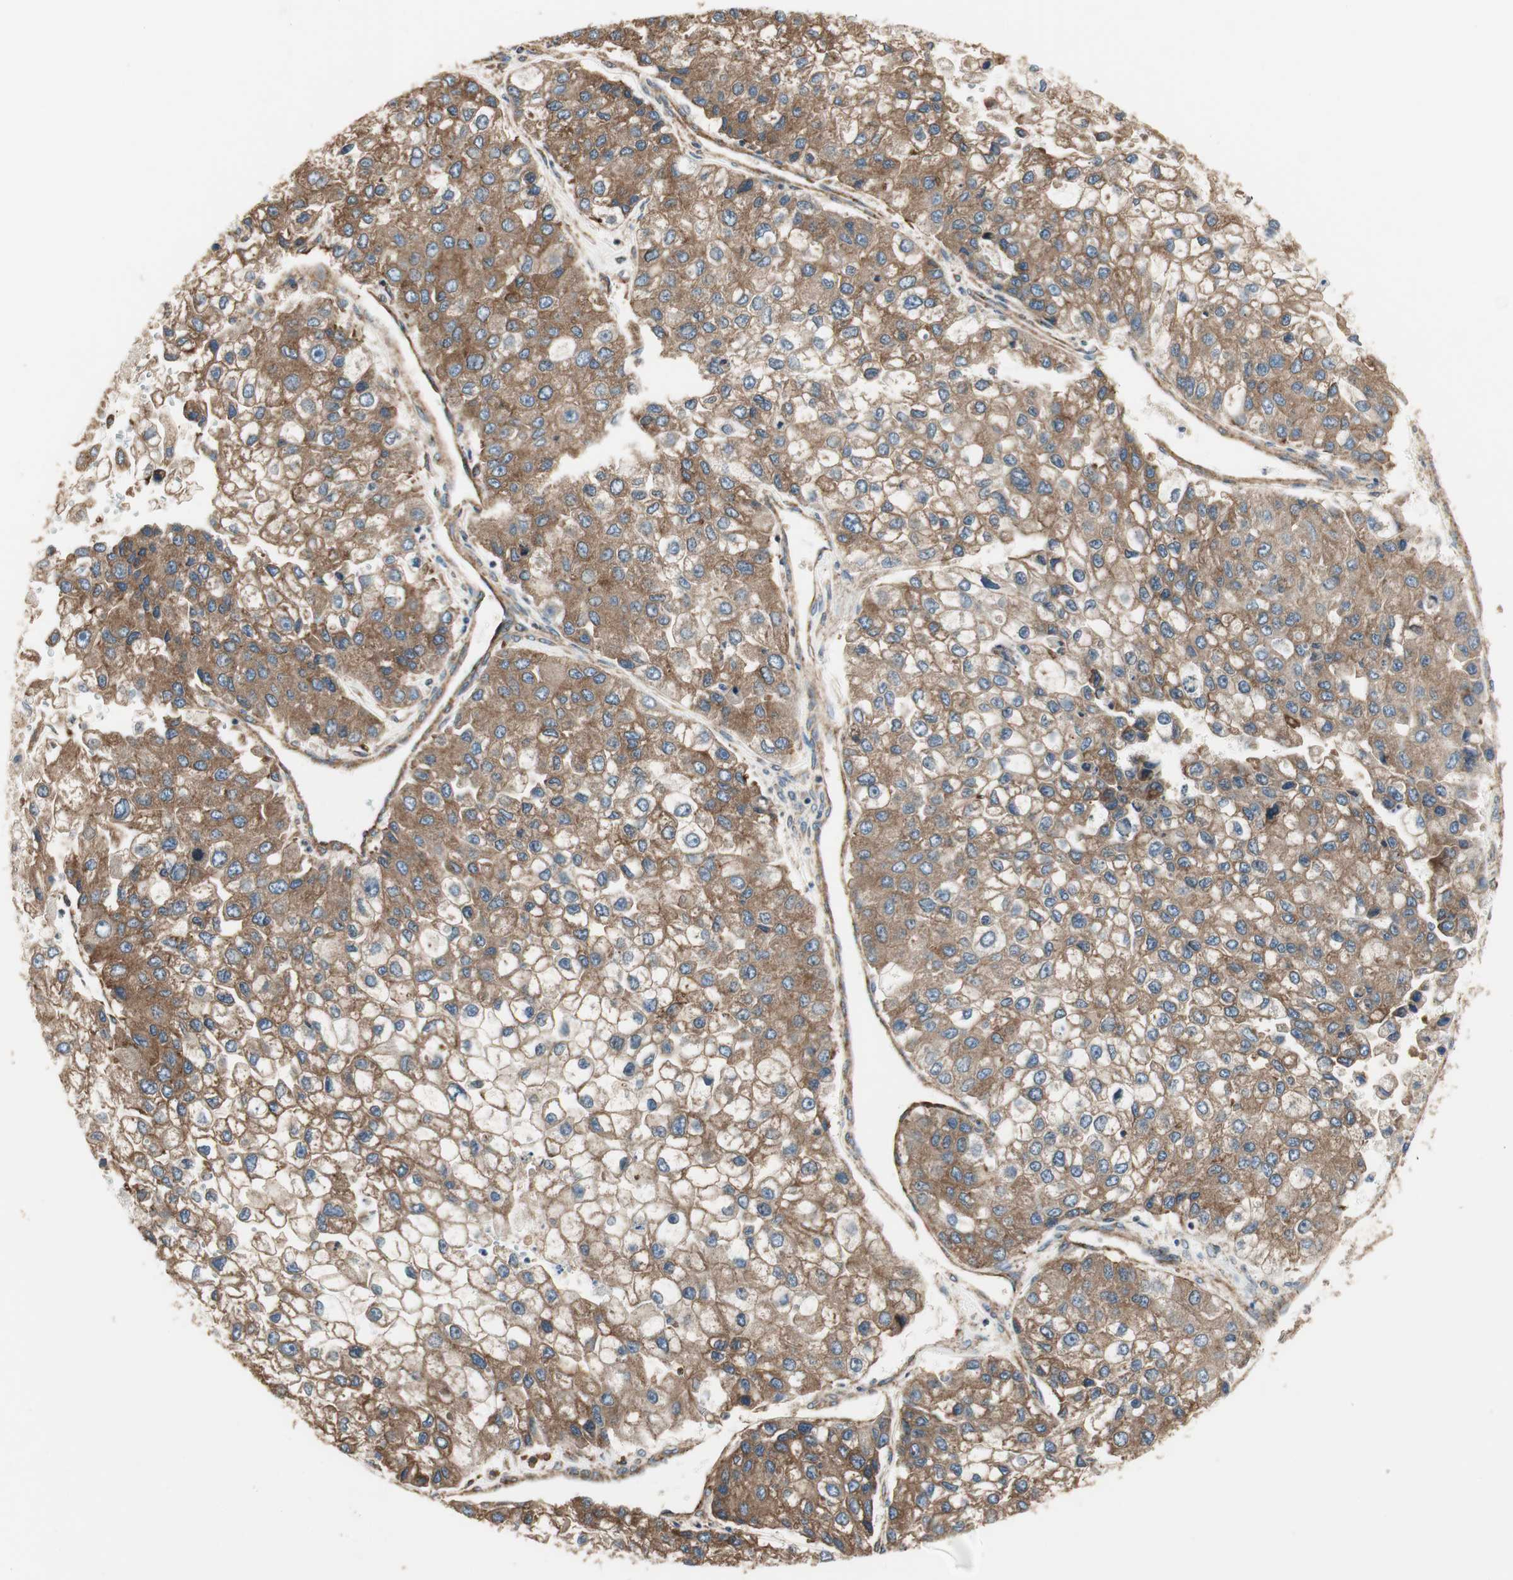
{"staining": {"intensity": "moderate", "quantity": ">75%", "location": "cytoplasmic/membranous"}, "tissue": "liver cancer", "cell_type": "Tumor cells", "image_type": "cancer", "snomed": [{"axis": "morphology", "description": "Carcinoma, Hepatocellular, NOS"}, {"axis": "topography", "description": "Liver"}], "caption": "Brown immunohistochemical staining in human liver cancer (hepatocellular carcinoma) exhibits moderate cytoplasmic/membranous positivity in about >75% of tumor cells. (DAB (3,3'-diaminobenzidine) IHC, brown staining for protein, blue staining for nuclei).", "gene": "H6PD", "patient": {"sex": "female", "age": 66}}